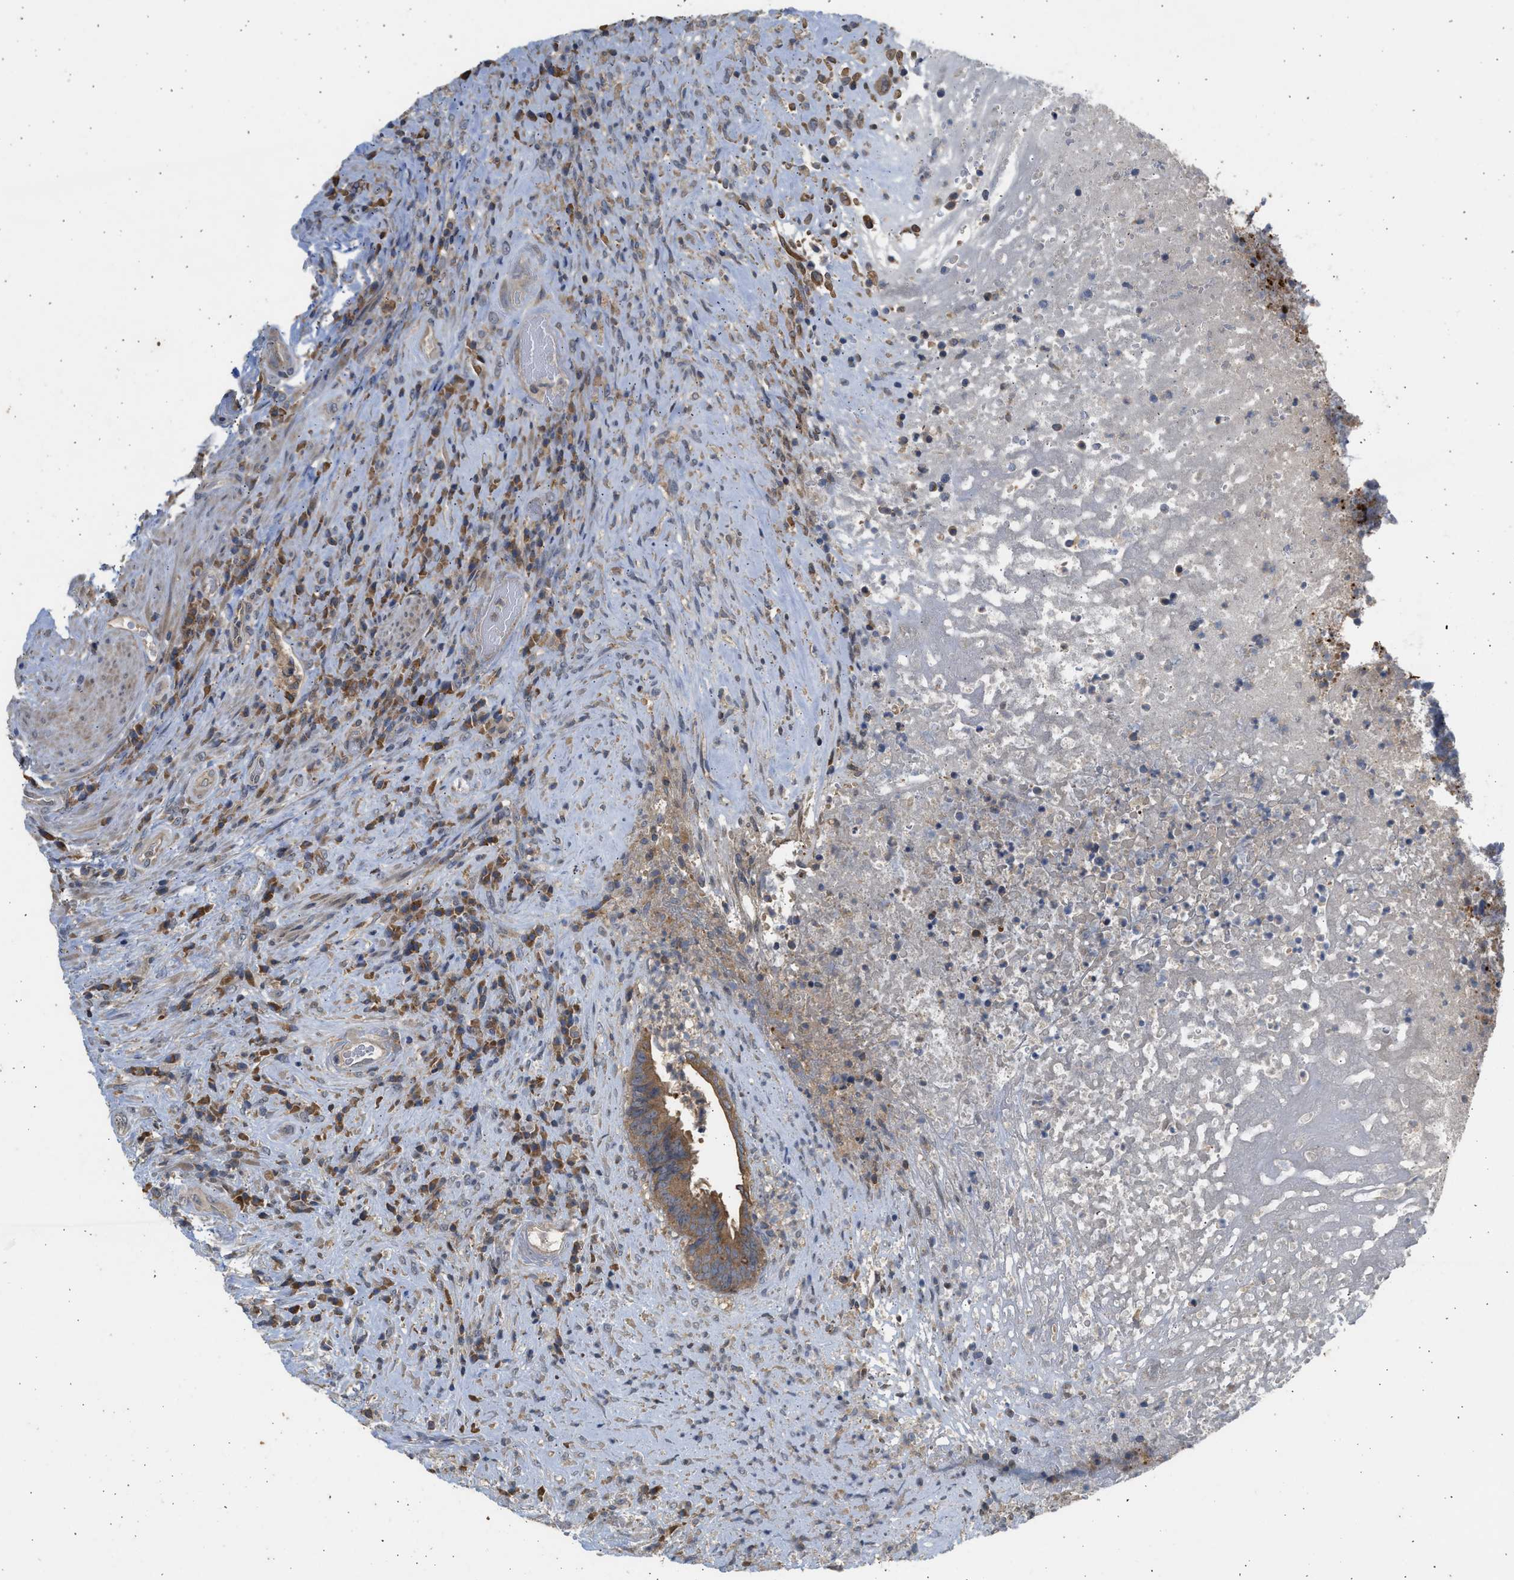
{"staining": {"intensity": "moderate", "quantity": ">75%", "location": "cytoplasmic/membranous"}, "tissue": "colorectal cancer", "cell_type": "Tumor cells", "image_type": "cancer", "snomed": [{"axis": "morphology", "description": "Adenocarcinoma, NOS"}, {"axis": "topography", "description": "Rectum"}], "caption": "Tumor cells exhibit moderate cytoplasmic/membranous staining in about >75% of cells in colorectal adenocarcinoma.", "gene": "CYP1A1", "patient": {"sex": "male", "age": 72}}